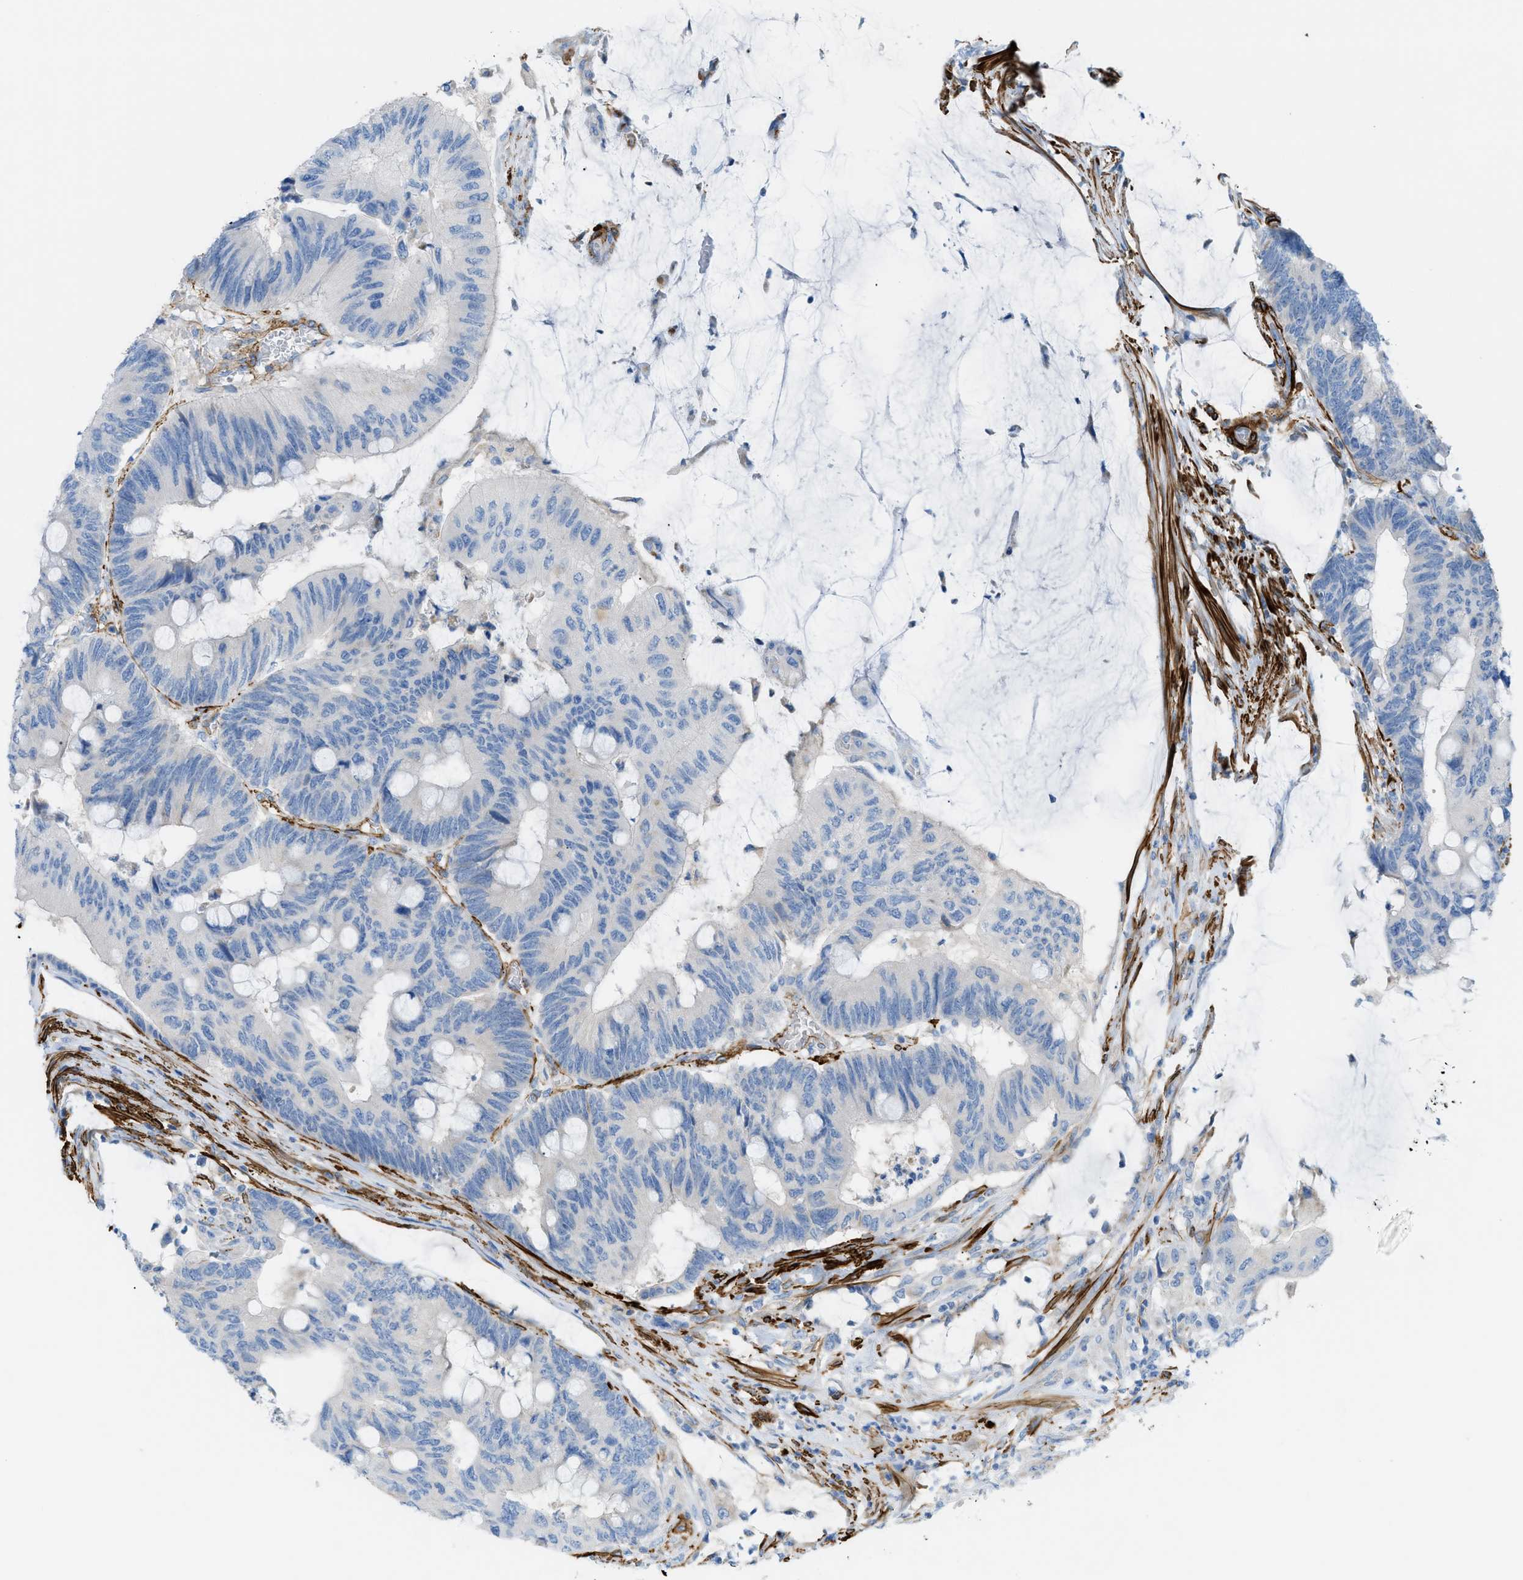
{"staining": {"intensity": "negative", "quantity": "none", "location": "none"}, "tissue": "colorectal cancer", "cell_type": "Tumor cells", "image_type": "cancer", "snomed": [{"axis": "morphology", "description": "Normal tissue, NOS"}, {"axis": "morphology", "description": "Adenocarcinoma, NOS"}, {"axis": "topography", "description": "Rectum"}], "caption": "DAB (3,3'-diaminobenzidine) immunohistochemical staining of colorectal adenocarcinoma displays no significant staining in tumor cells.", "gene": "MYH11", "patient": {"sex": "male", "age": 92}}